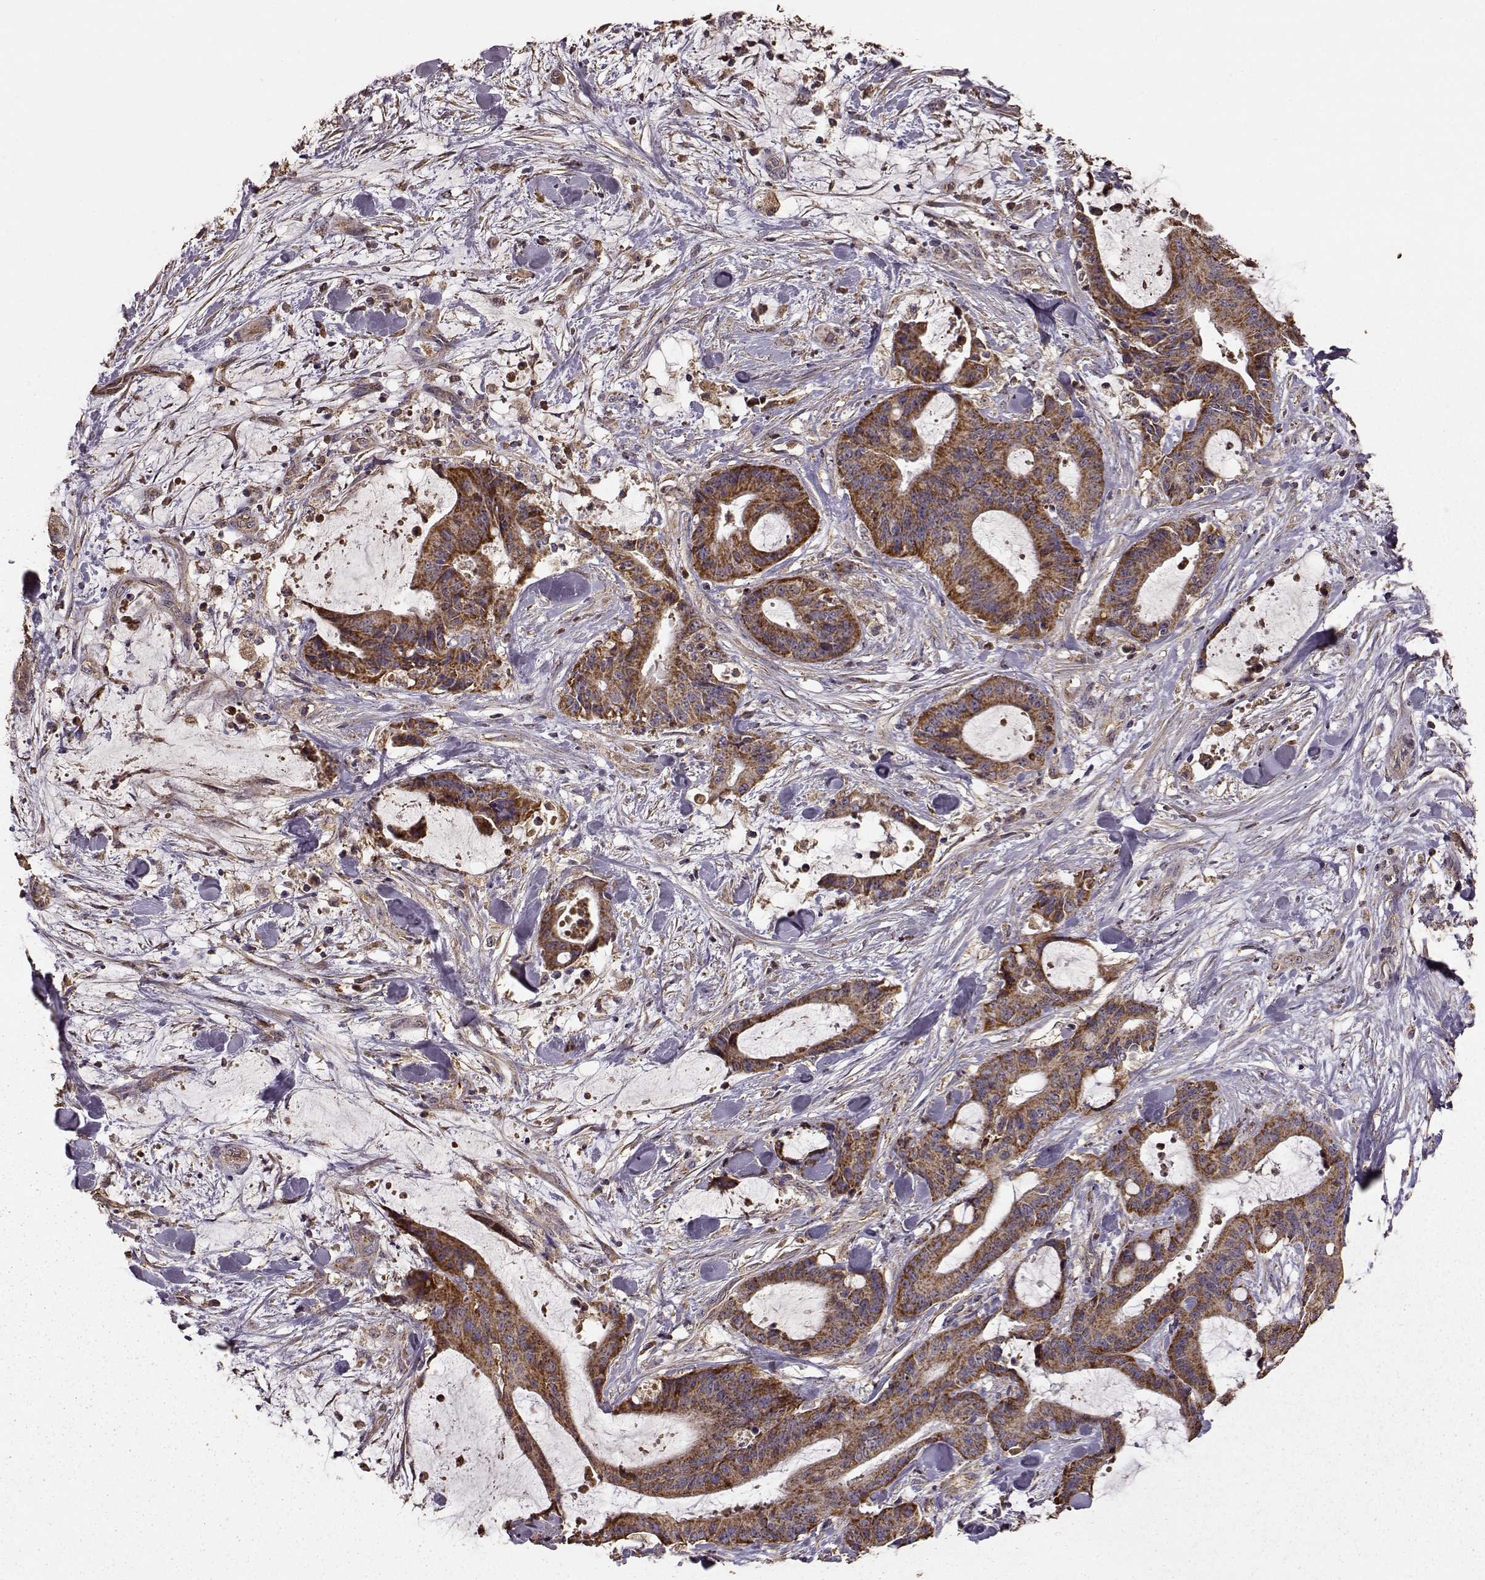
{"staining": {"intensity": "strong", "quantity": ">75%", "location": "cytoplasmic/membranous"}, "tissue": "liver cancer", "cell_type": "Tumor cells", "image_type": "cancer", "snomed": [{"axis": "morphology", "description": "Cholangiocarcinoma"}, {"axis": "topography", "description": "Liver"}], "caption": "The micrograph exhibits a brown stain indicating the presence of a protein in the cytoplasmic/membranous of tumor cells in cholangiocarcinoma (liver). The staining was performed using DAB (3,3'-diaminobenzidine), with brown indicating positive protein expression. Nuclei are stained blue with hematoxylin.", "gene": "PTGES2", "patient": {"sex": "female", "age": 73}}